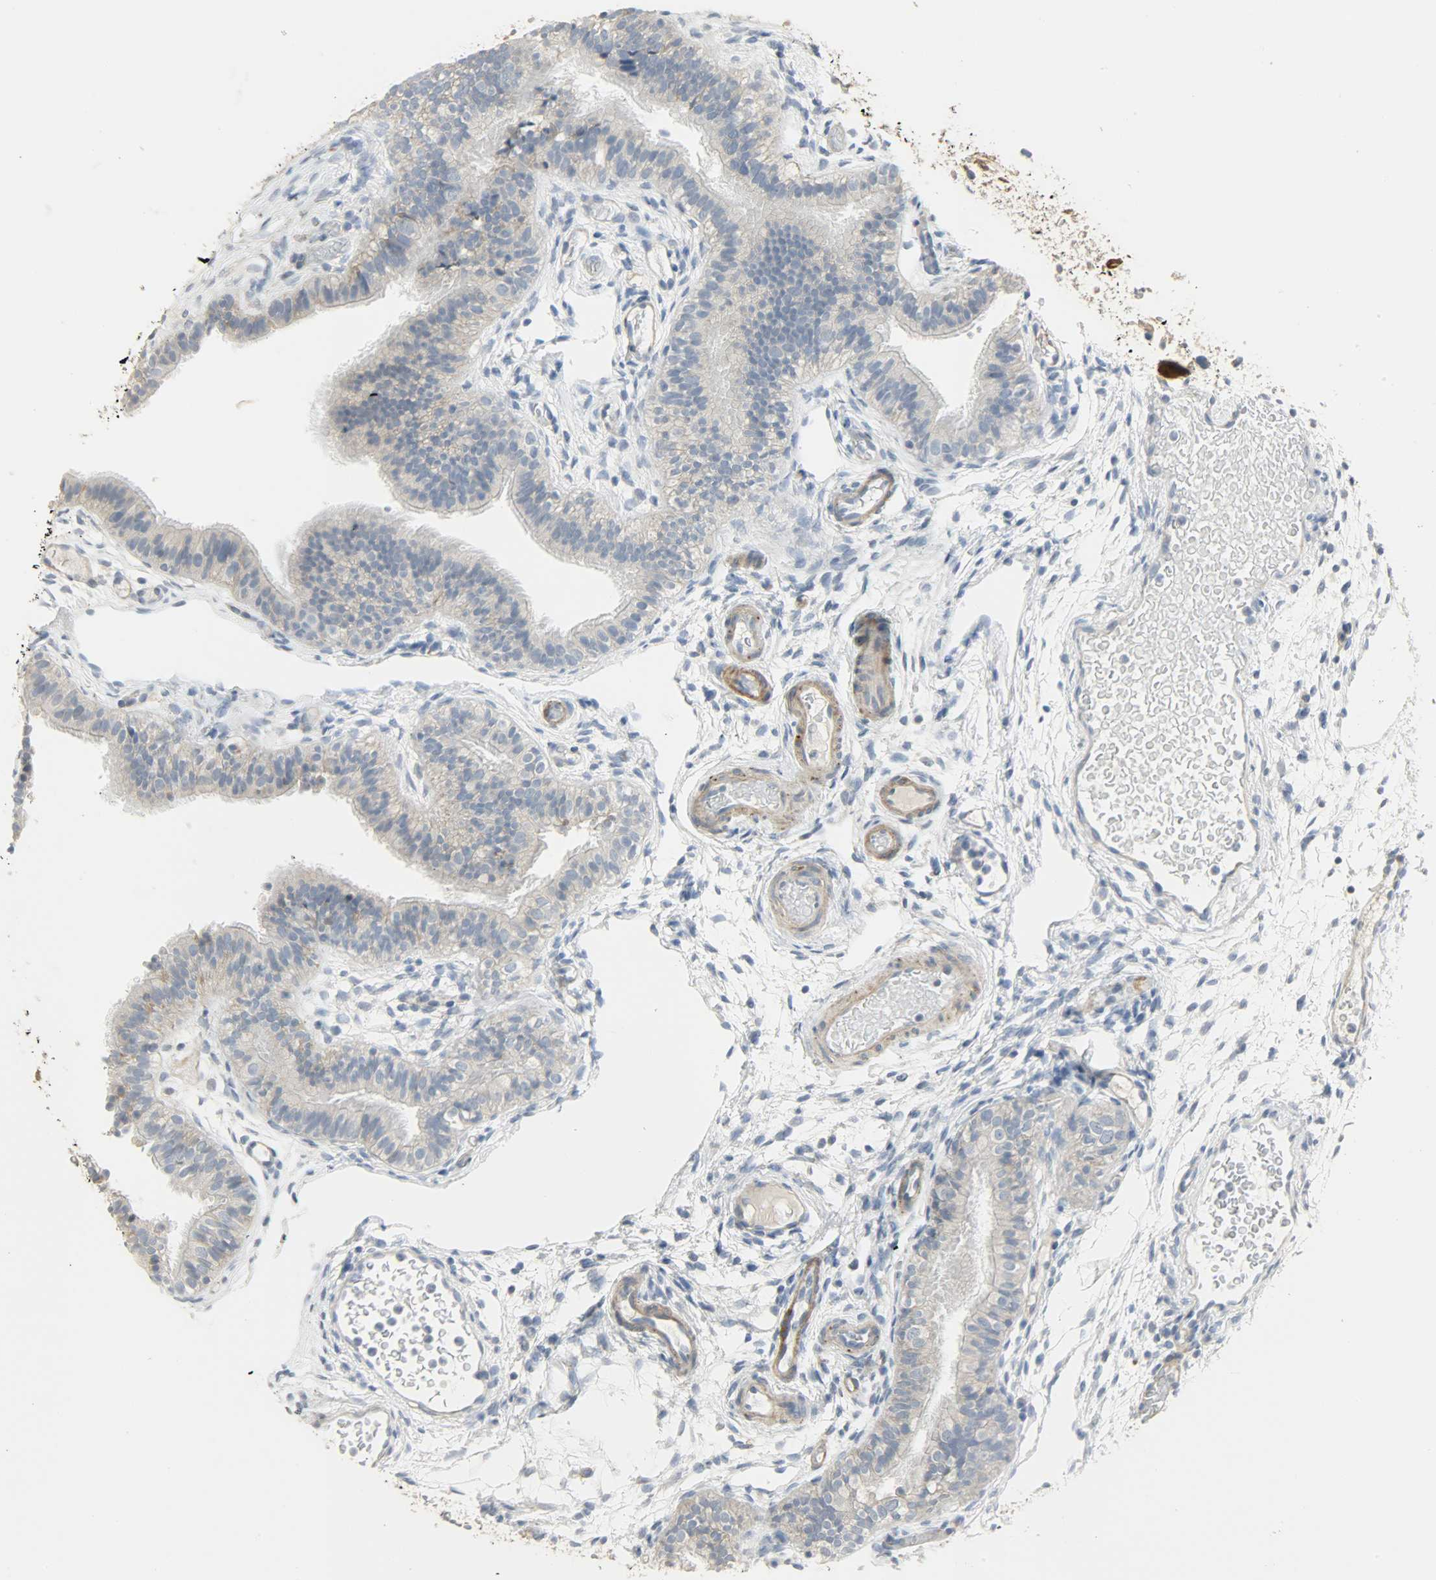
{"staining": {"intensity": "negative", "quantity": "none", "location": "none"}, "tissue": "fallopian tube", "cell_type": "Glandular cells", "image_type": "normal", "snomed": [{"axis": "morphology", "description": "Normal tissue, NOS"}, {"axis": "morphology", "description": "Dermoid, NOS"}, {"axis": "topography", "description": "Fallopian tube"}], "caption": "Glandular cells show no significant positivity in unremarkable fallopian tube. Brightfield microscopy of immunohistochemistry (IHC) stained with DAB (brown) and hematoxylin (blue), captured at high magnification.", "gene": "ENPEP", "patient": {"sex": "female", "age": 33}}